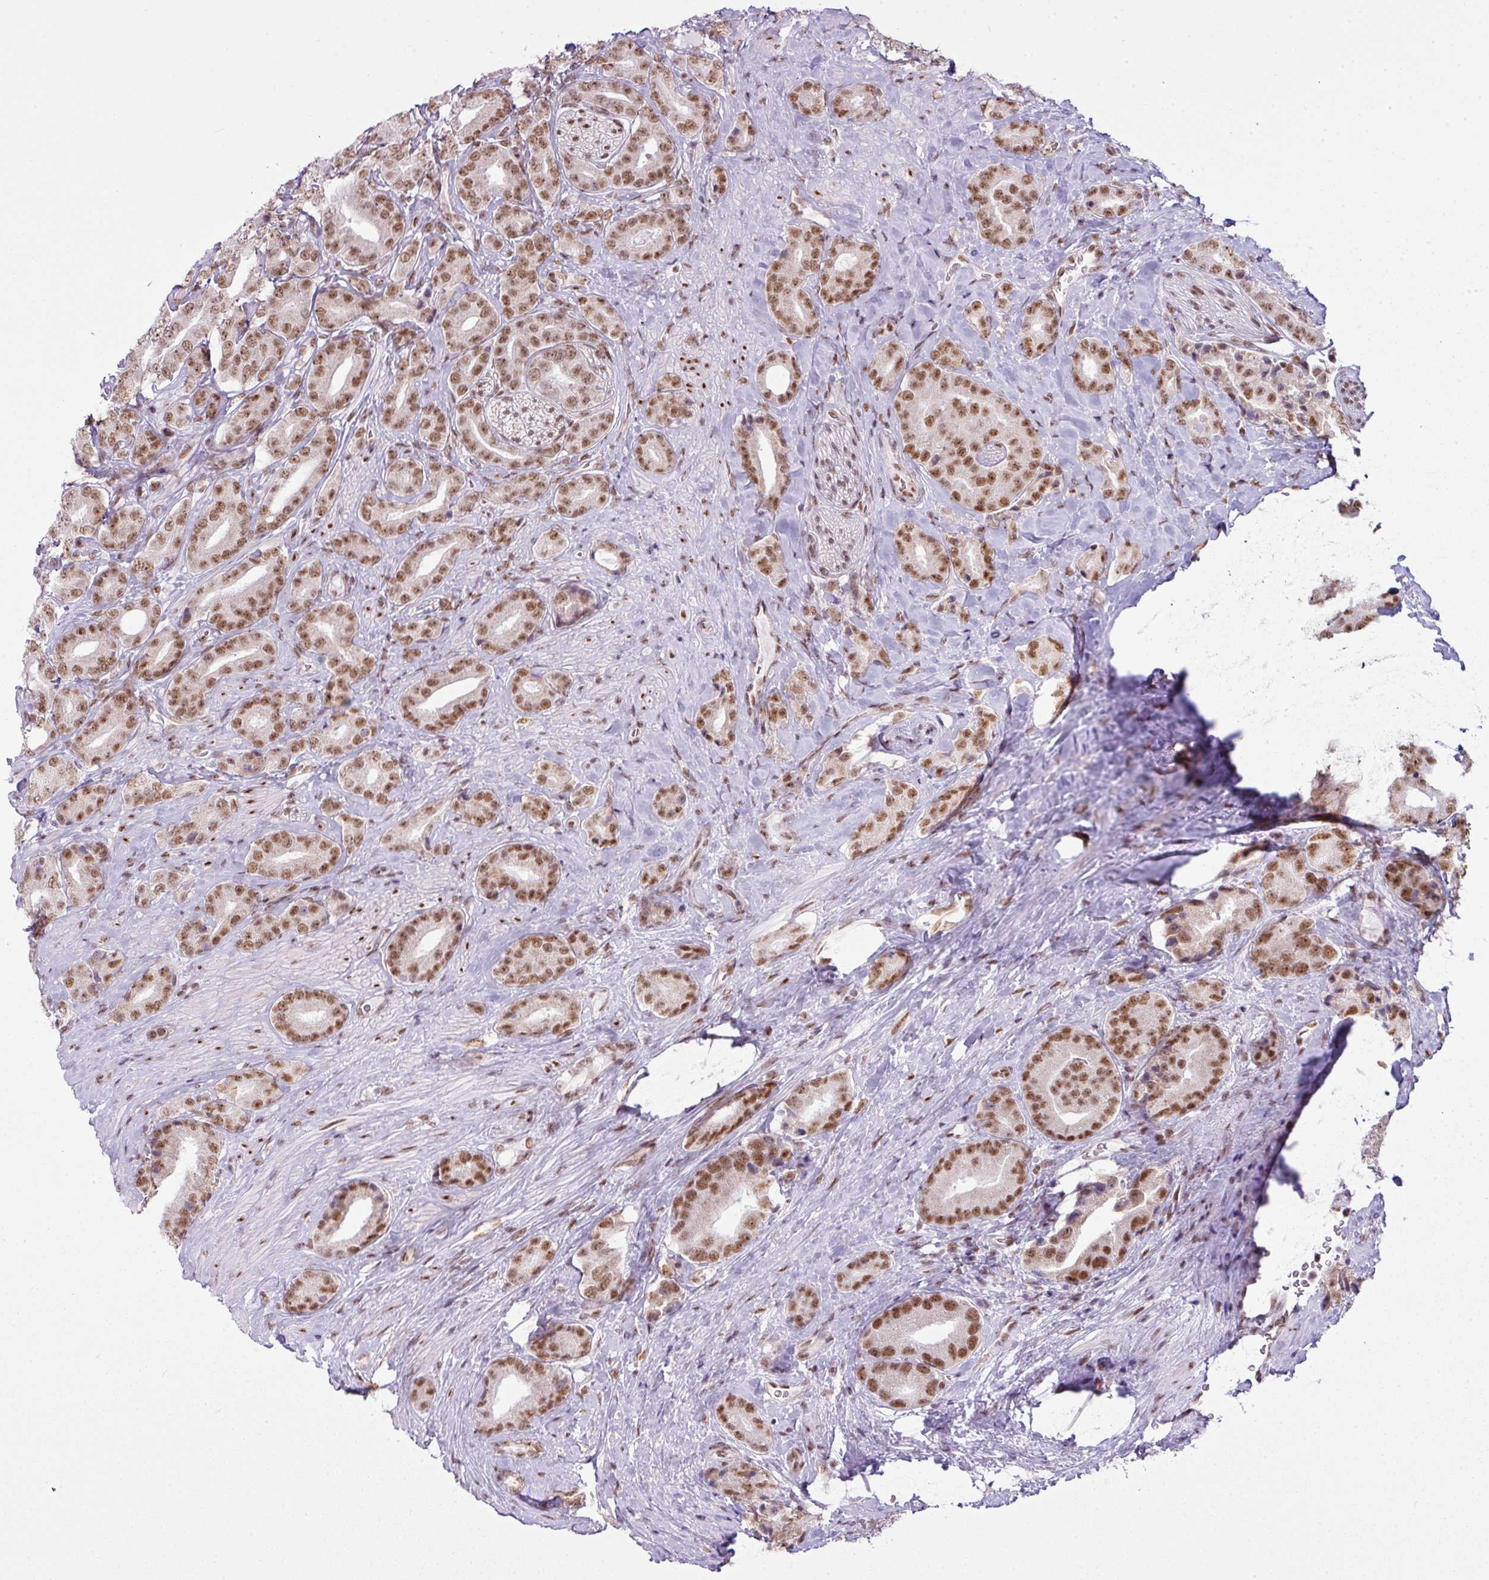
{"staining": {"intensity": "moderate", "quantity": ">75%", "location": "nuclear"}, "tissue": "prostate cancer", "cell_type": "Tumor cells", "image_type": "cancer", "snomed": [{"axis": "morphology", "description": "Adenocarcinoma, High grade"}, {"axis": "topography", "description": "Prostate"}], "caption": "High-power microscopy captured an immunohistochemistry histopathology image of prostate cancer, revealing moderate nuclear positivity in about >75% of tumor cells. (DAB = brown stain, brightfield microscopy at high magnification).", "gene": "ARL6IP4", "patient": {"sex": "male", "age": 63}}